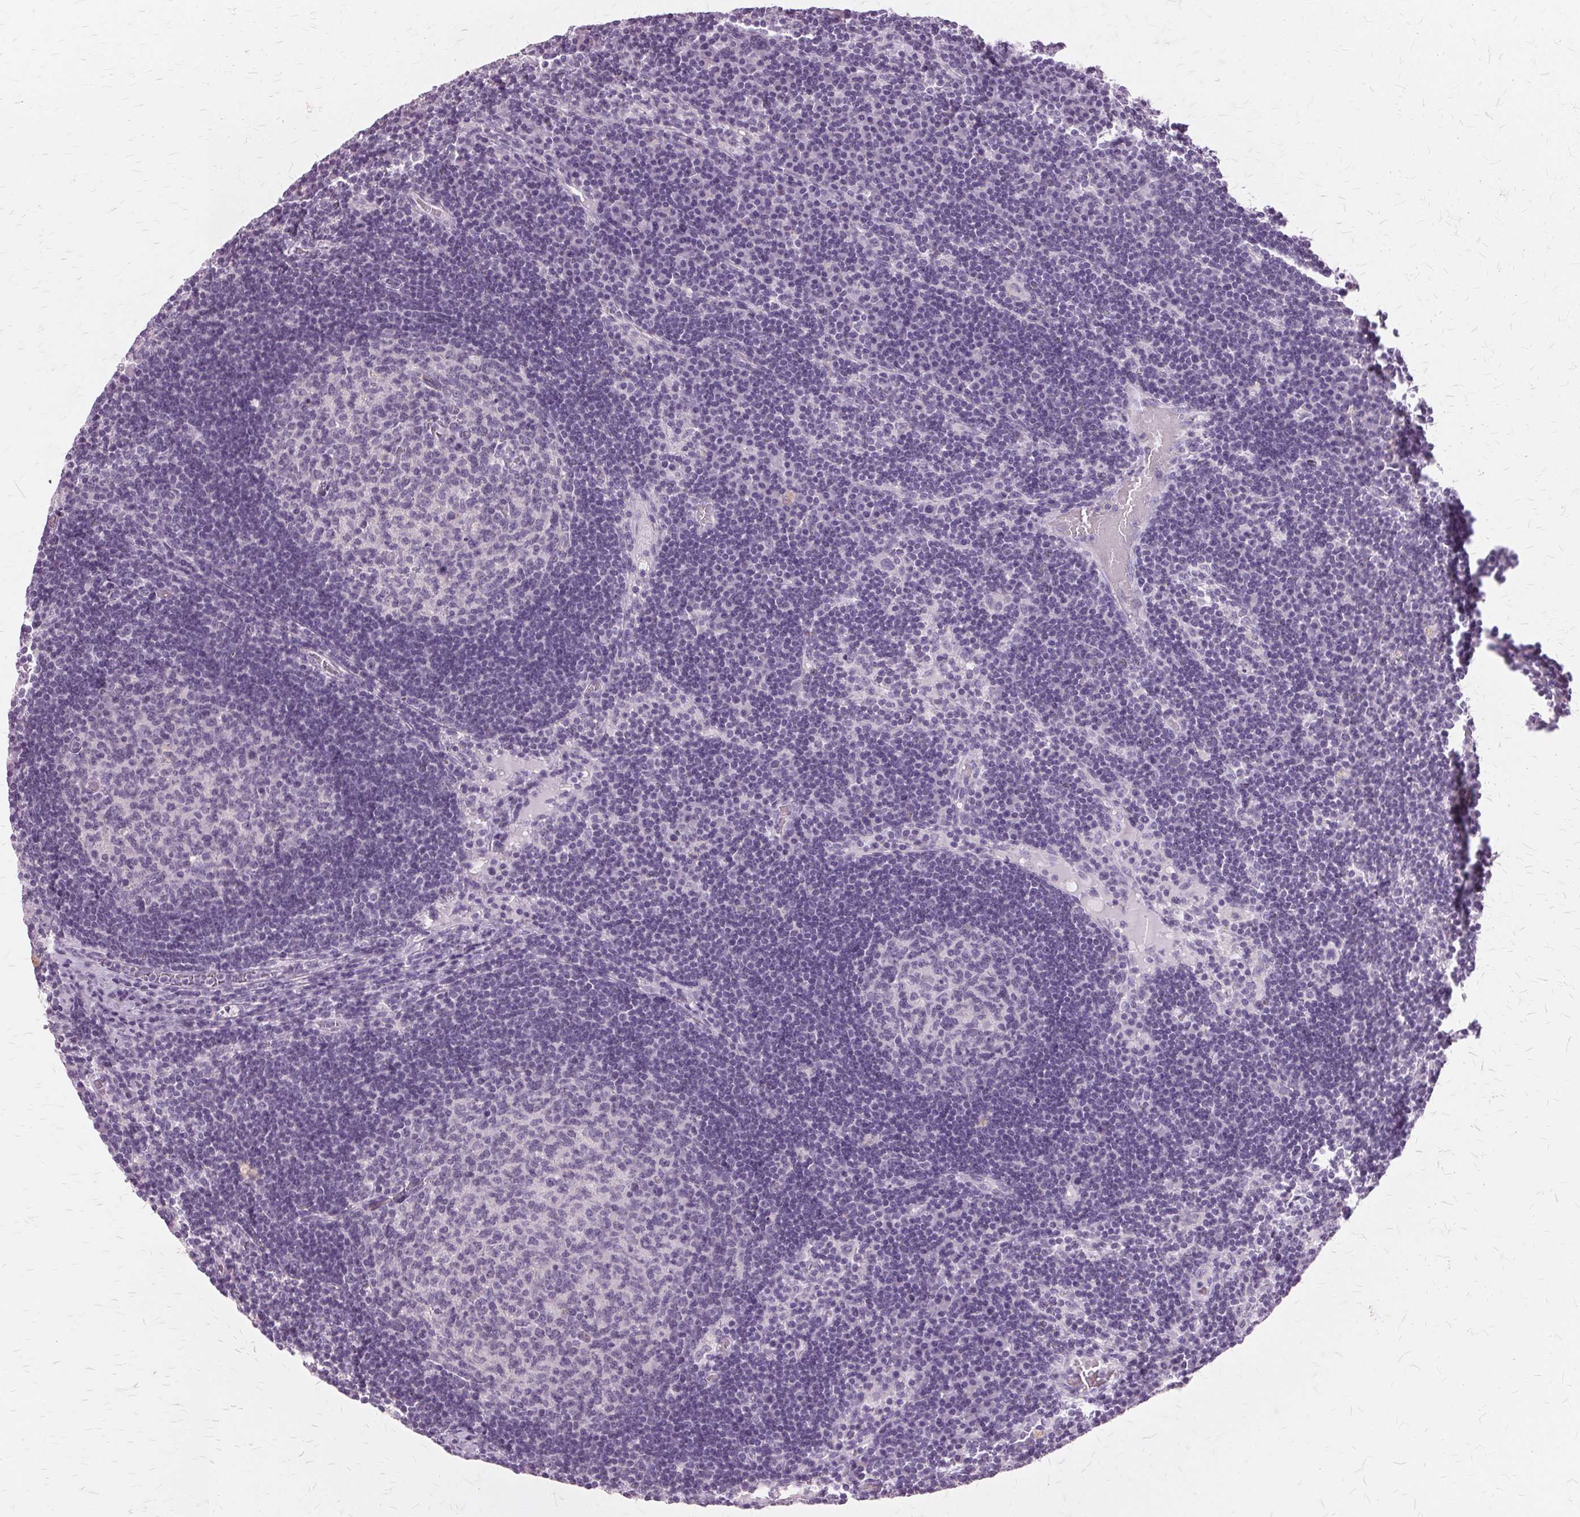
{"staining": {"intensity": "negative", "quantity": "none", "location": "none"}, "tissue": "lymph node", "cell_type": "Germinal center cells", "image_type": "normal", "snomed": [{"axis": "morphology", "description": "Normal tissue, NOS"}, {"axis": "topography", "description": "Lymph node"}], "caption": "DAB immunohistochemical staining of benign lymph node shows no significant expression in germinal center cells. Nuclei are stained in blue.", "gene": "SLC45A3", "patient": {"sex": "male", "age": 67}}